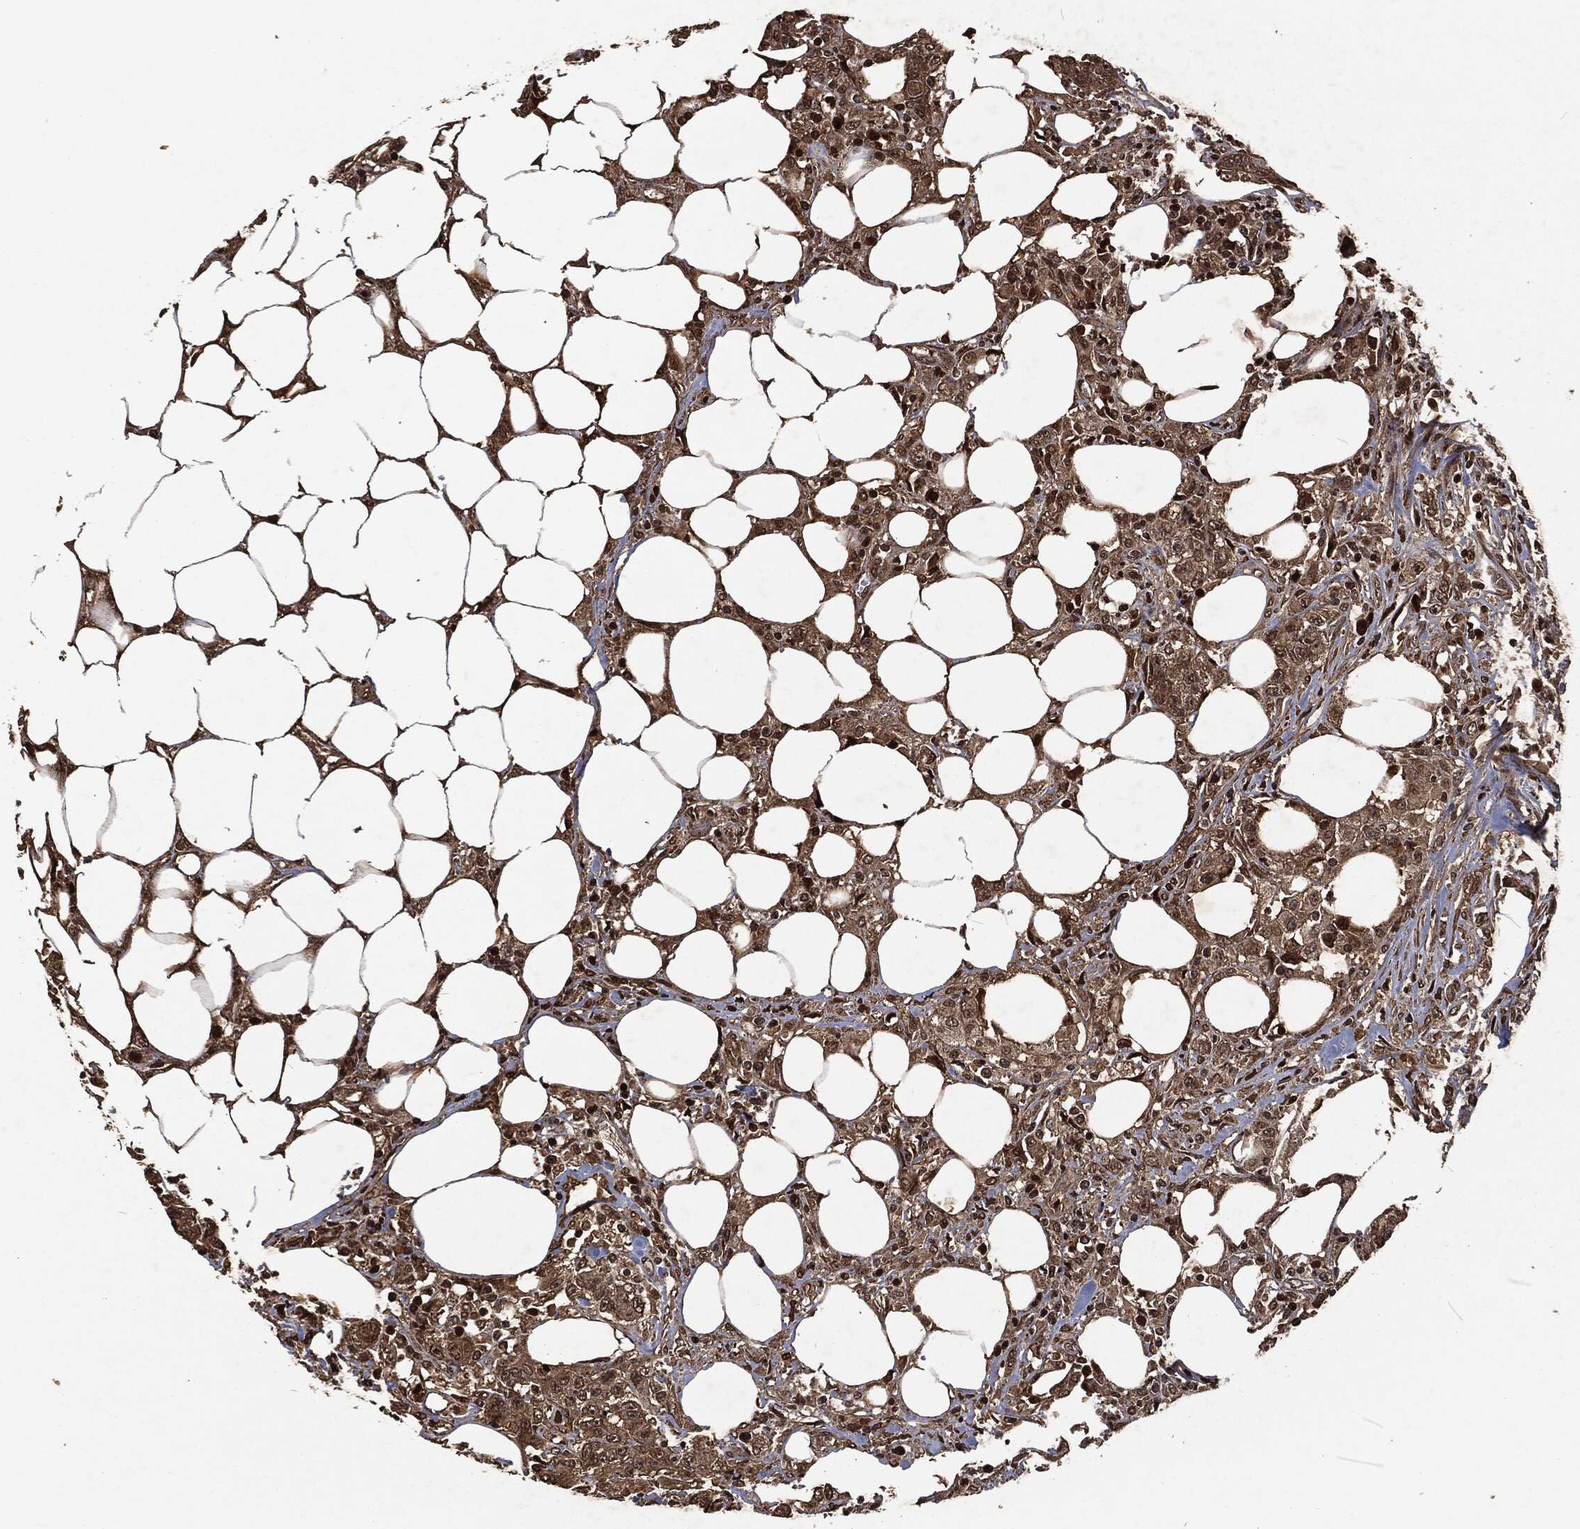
{"staining": {"intensity": "moderate", "quantity": ">75%", "location": "cytoplasmic/membranous"}, "tissue": "colorectal cancer", "cell_type": "Tumor cells", "image_type": "cancer", "snomed": [{"axis": "morphology", "description": "Adenocarcinoma, NOS"}, {"axis": "topography", "description": "Colon"}], "caption": "This is an image of immunohistochemistry staining of colorectal cancer (adenocarcinoma), which shows moderate staining in the cytoplasmic/membranous of tumor cells.", "gene": "SNAI1", "patient": {"sex": "female", "age": 48}}